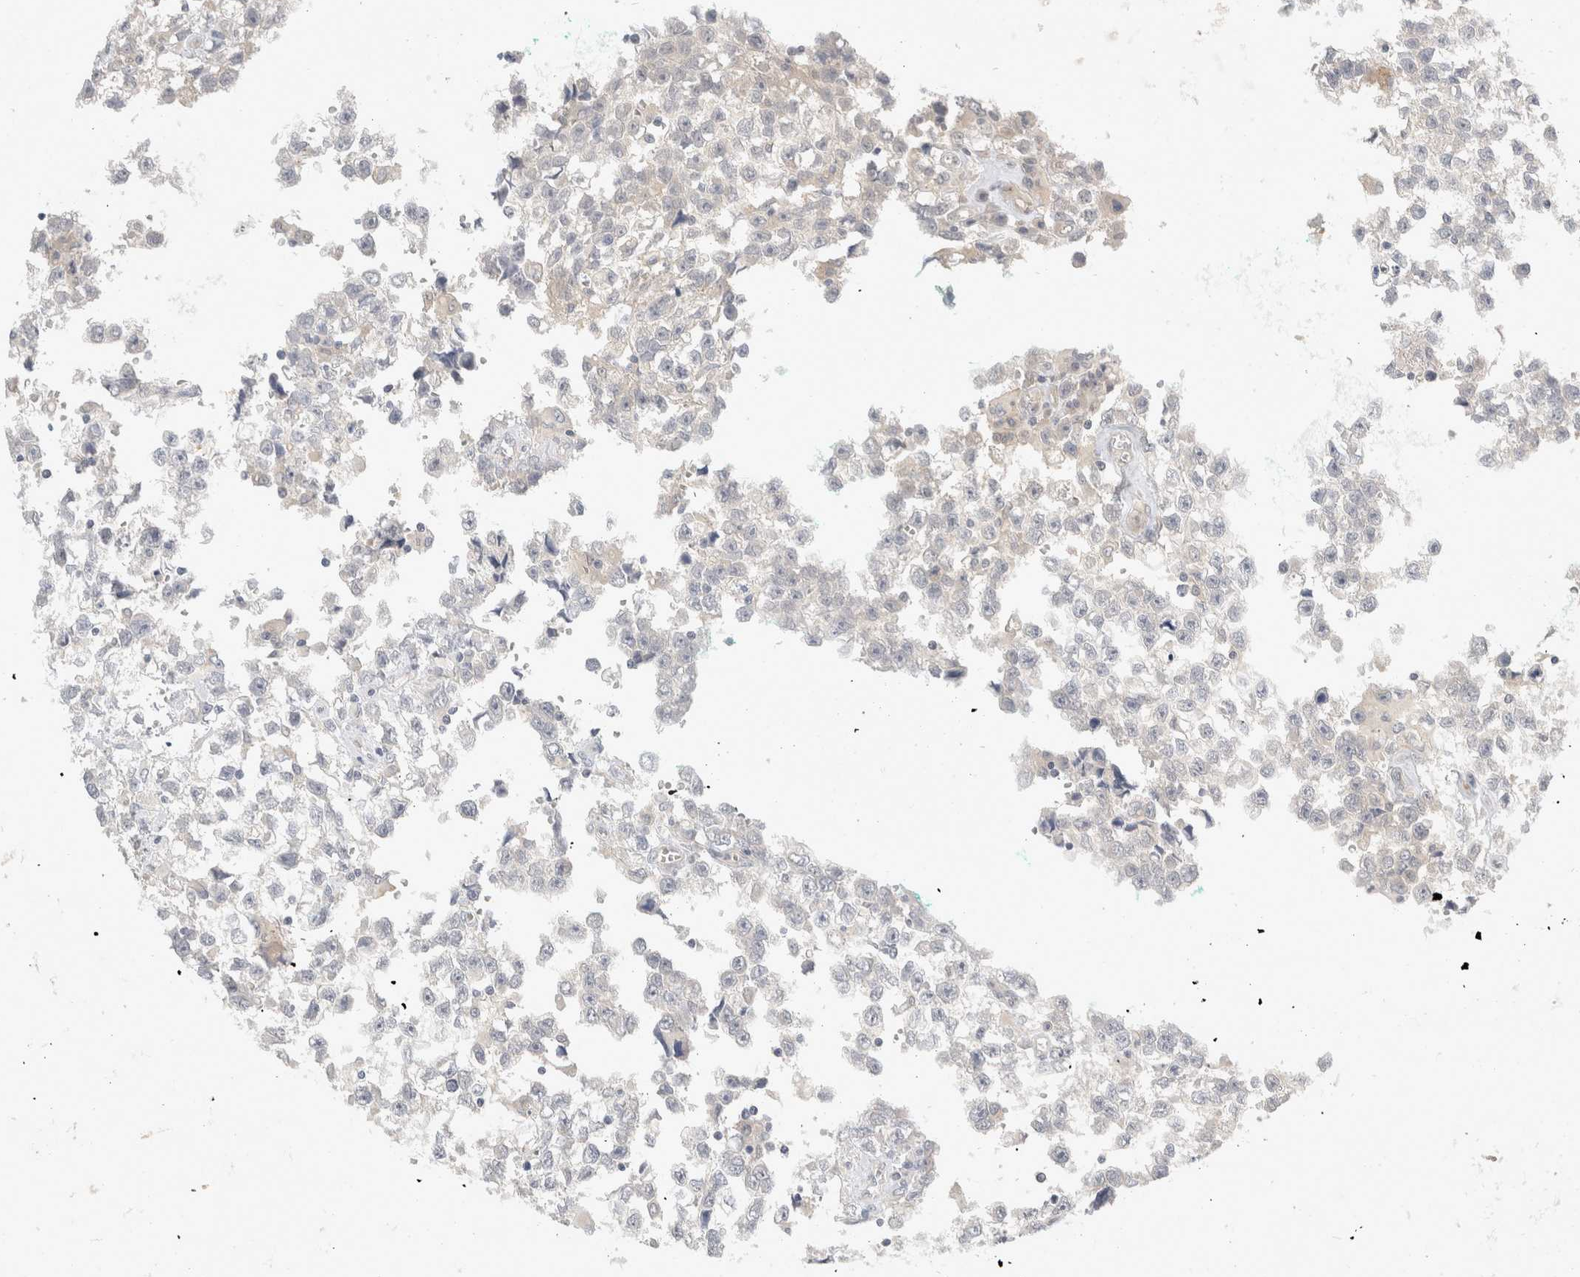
{"staining": {"intensity": "negative", "quantity": "none", "location": "none"}, "tissue": "testis cancer", "cell_type": "Tumor cells", "image_type": "cancer", "snomed": [{"axis": "morphology", "description": "Seminoma, NOS"}, {"axis": "morphology", "description": "Carcinoma, Embryonal, NOS"}, {"axis": "topography", "description": "Testis"}], "caption": "Testis cancer was stained to show a protein in brown. There is no significant staining in tumor cells. Brightfield microscopy of IHC stained with DAB (brown) and hematoxylin (blue), captured at high magnification.", "gene": "TOM1L2", "patient": {"sex": "male", "age": 51}}